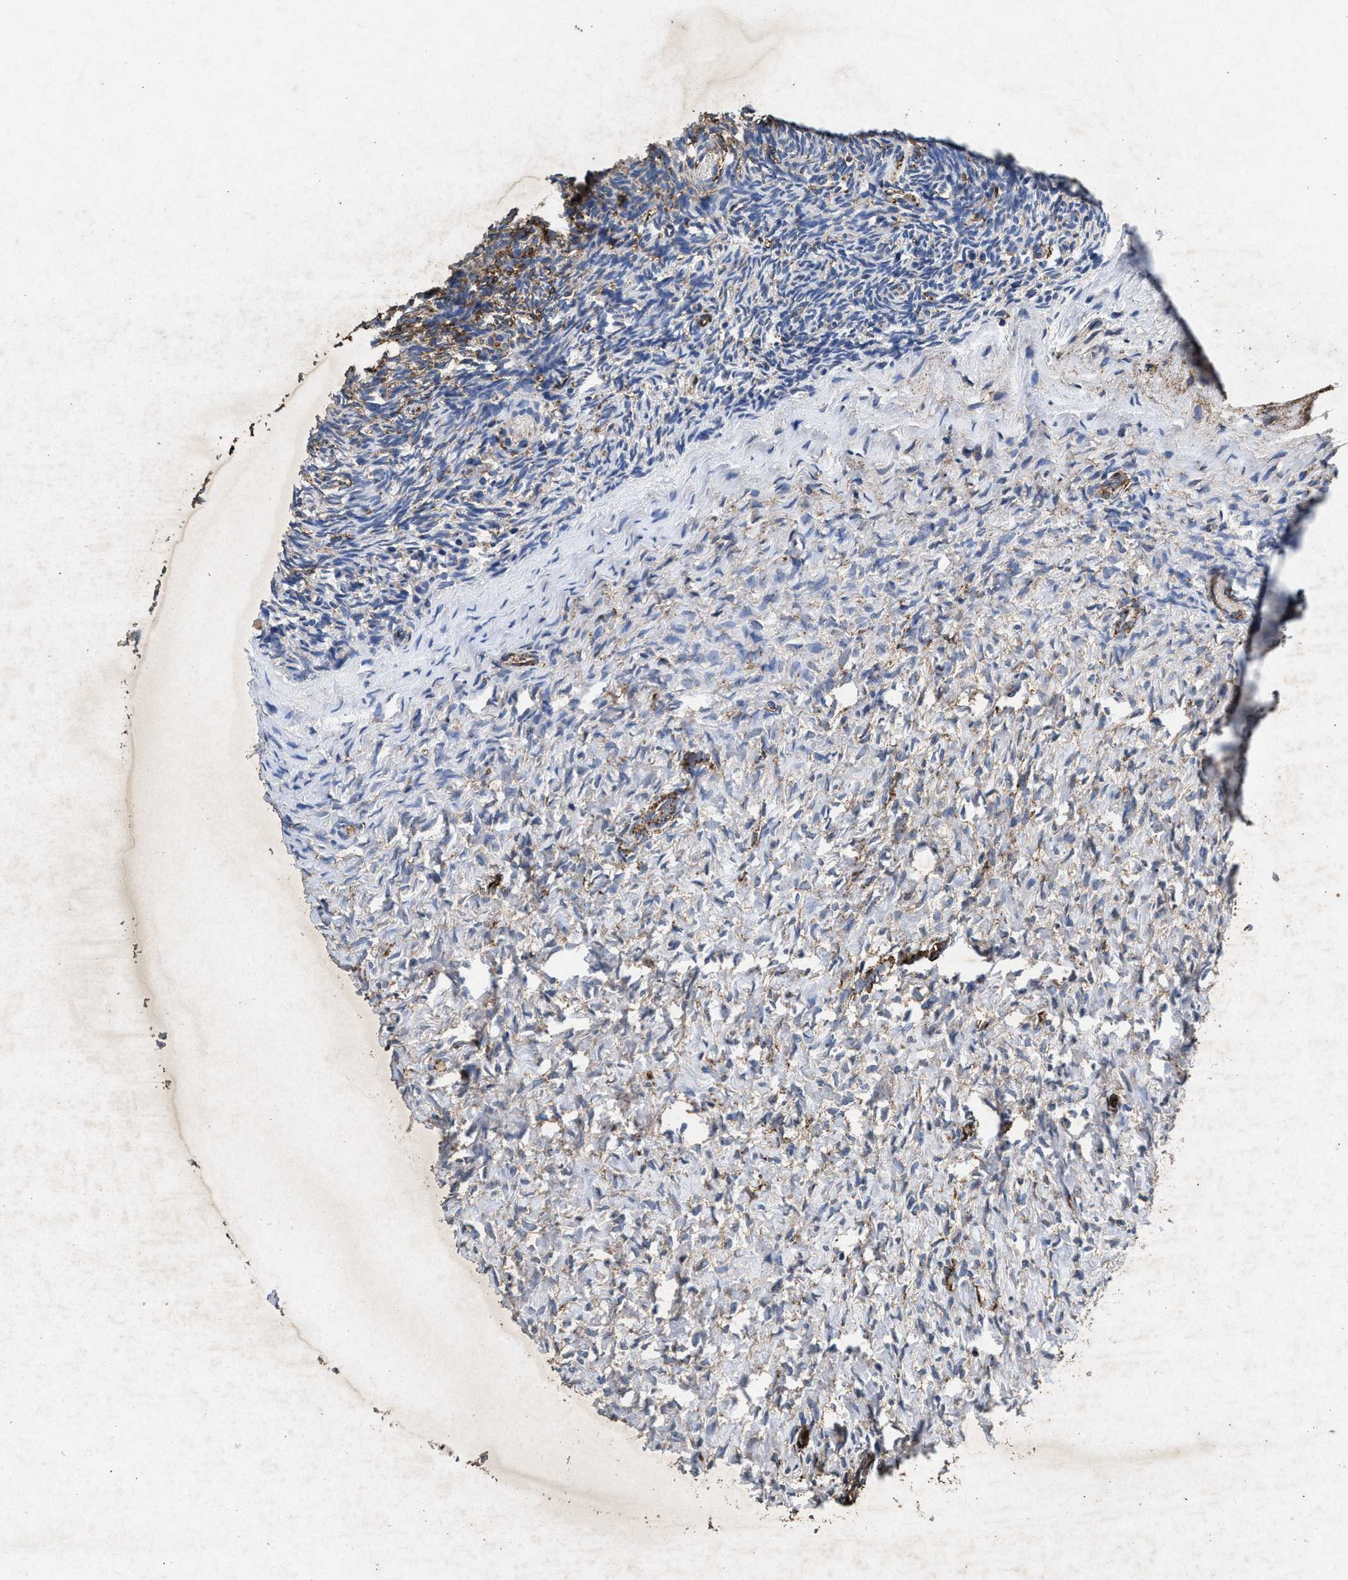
{"staining": {"intensity": "moderate", "quantity": "25%-75%", "location": "cytoplasmic/membranous"}, "tissue": "ovary", "cell_type": "Ovarian stroma cells", "image_type": "normal", "snomed": [{"axis": "morphology", "description": "Normal tissue, NOS"}, {"axis": "topography", "description": "Ovary"}], "caption": "The photomicrograph exhibits staining of normal ovary, revealing moderate cytoplasmic/membranous protein staining (brown color) within ovarian stroma cells.", "gene": "LTB4R2", "patient": {"sex": "female", "age": 35}}